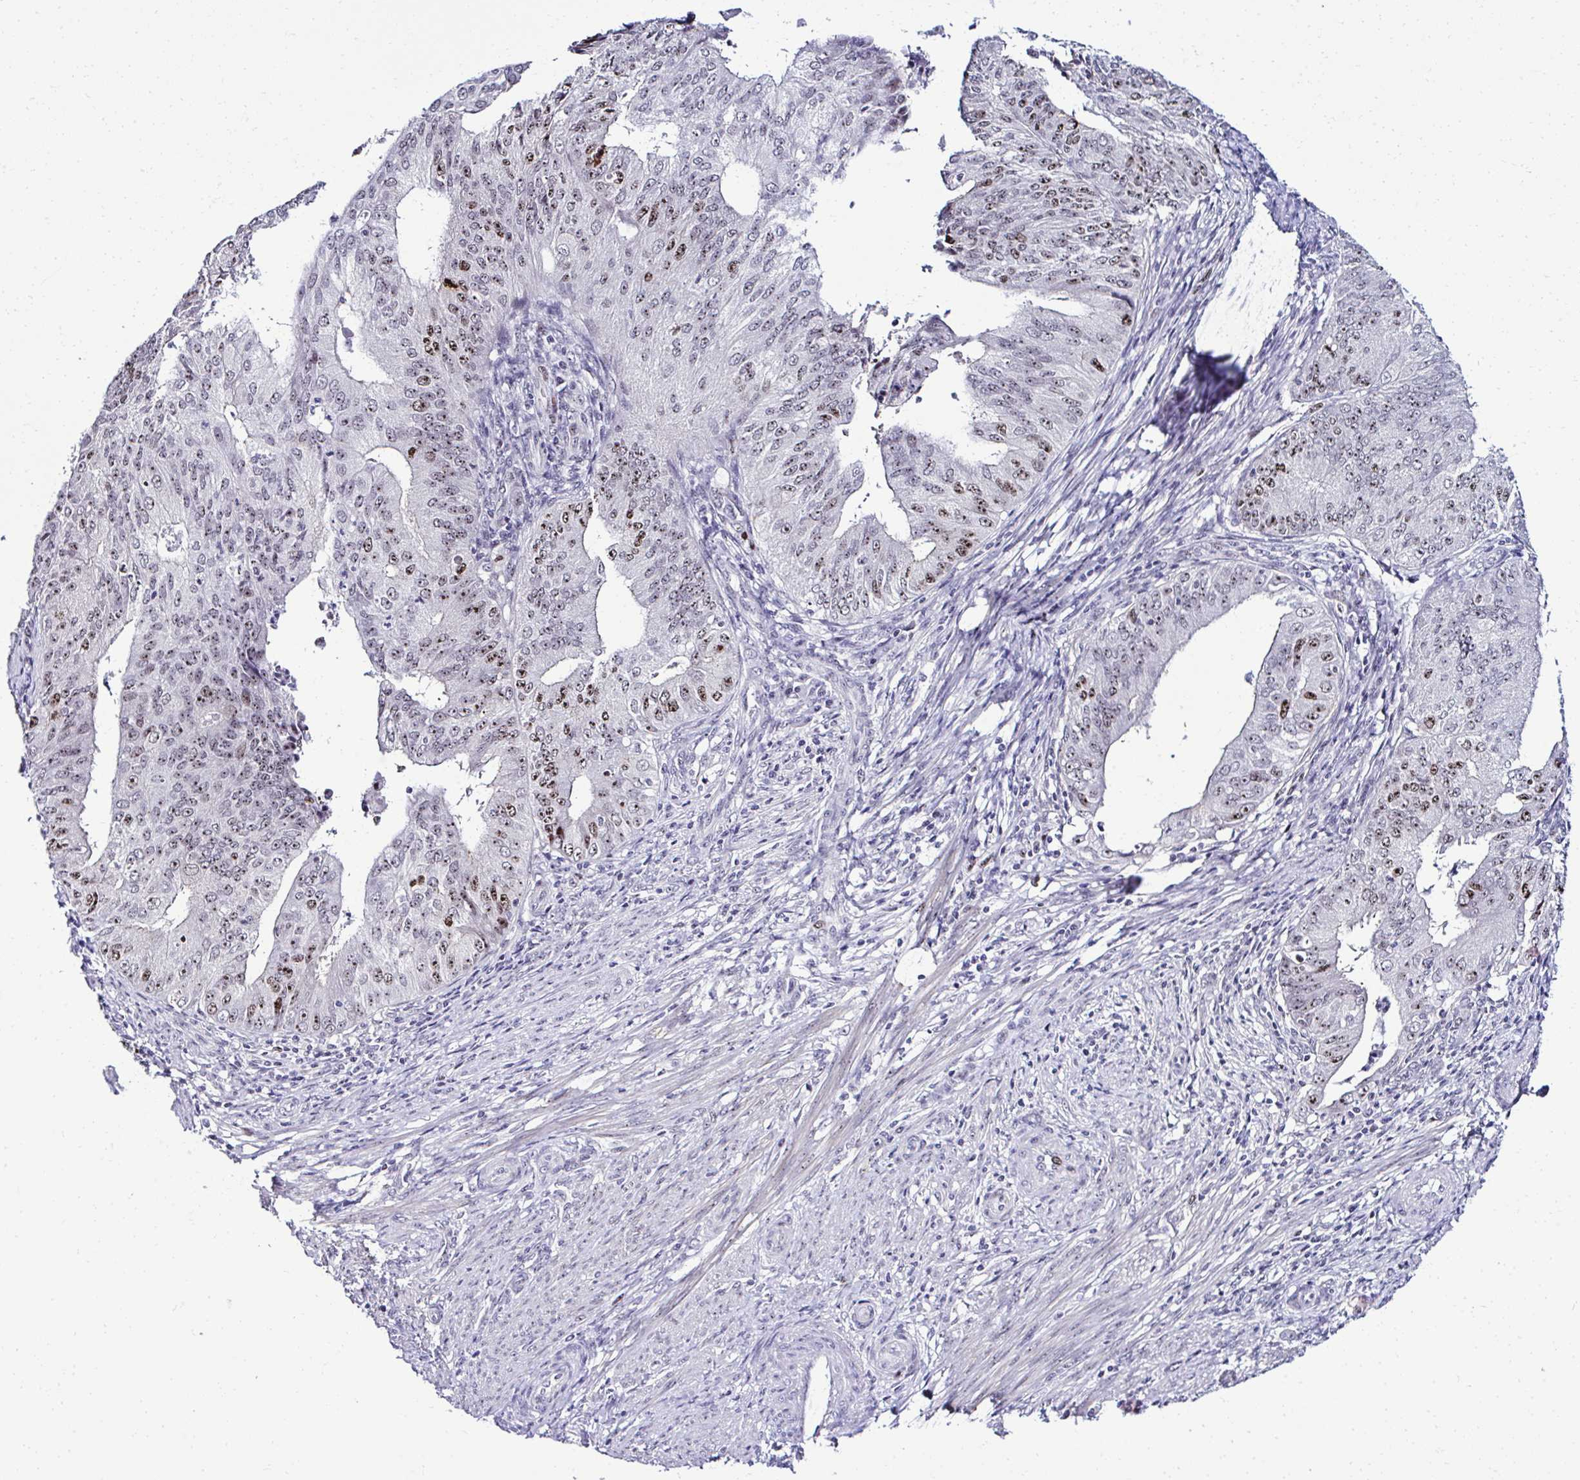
{"staining": {"intensity": "moderate", "quantity": "<25%", "location": "nuclear"}, "tissue": "endometrial cancer", "cell_type": "Tumor cells", "image_type": "cancer", "snomed": [{"axis": "morphology", "description": "Adenocarcinoma, NOS"}, {"axis": "topography", "description": "Endometrium"}], "caption": "IHC histopathology image of neoplastic tissue: human endometrial adenocarcinoma stained using IHC shows low levels of moderate protein expression localized specifically in the nuclear of tumor cells, appearing as a nuclear brown color.", "gene": "CEP72", "patient": {"sex": "female", "age": 50}}